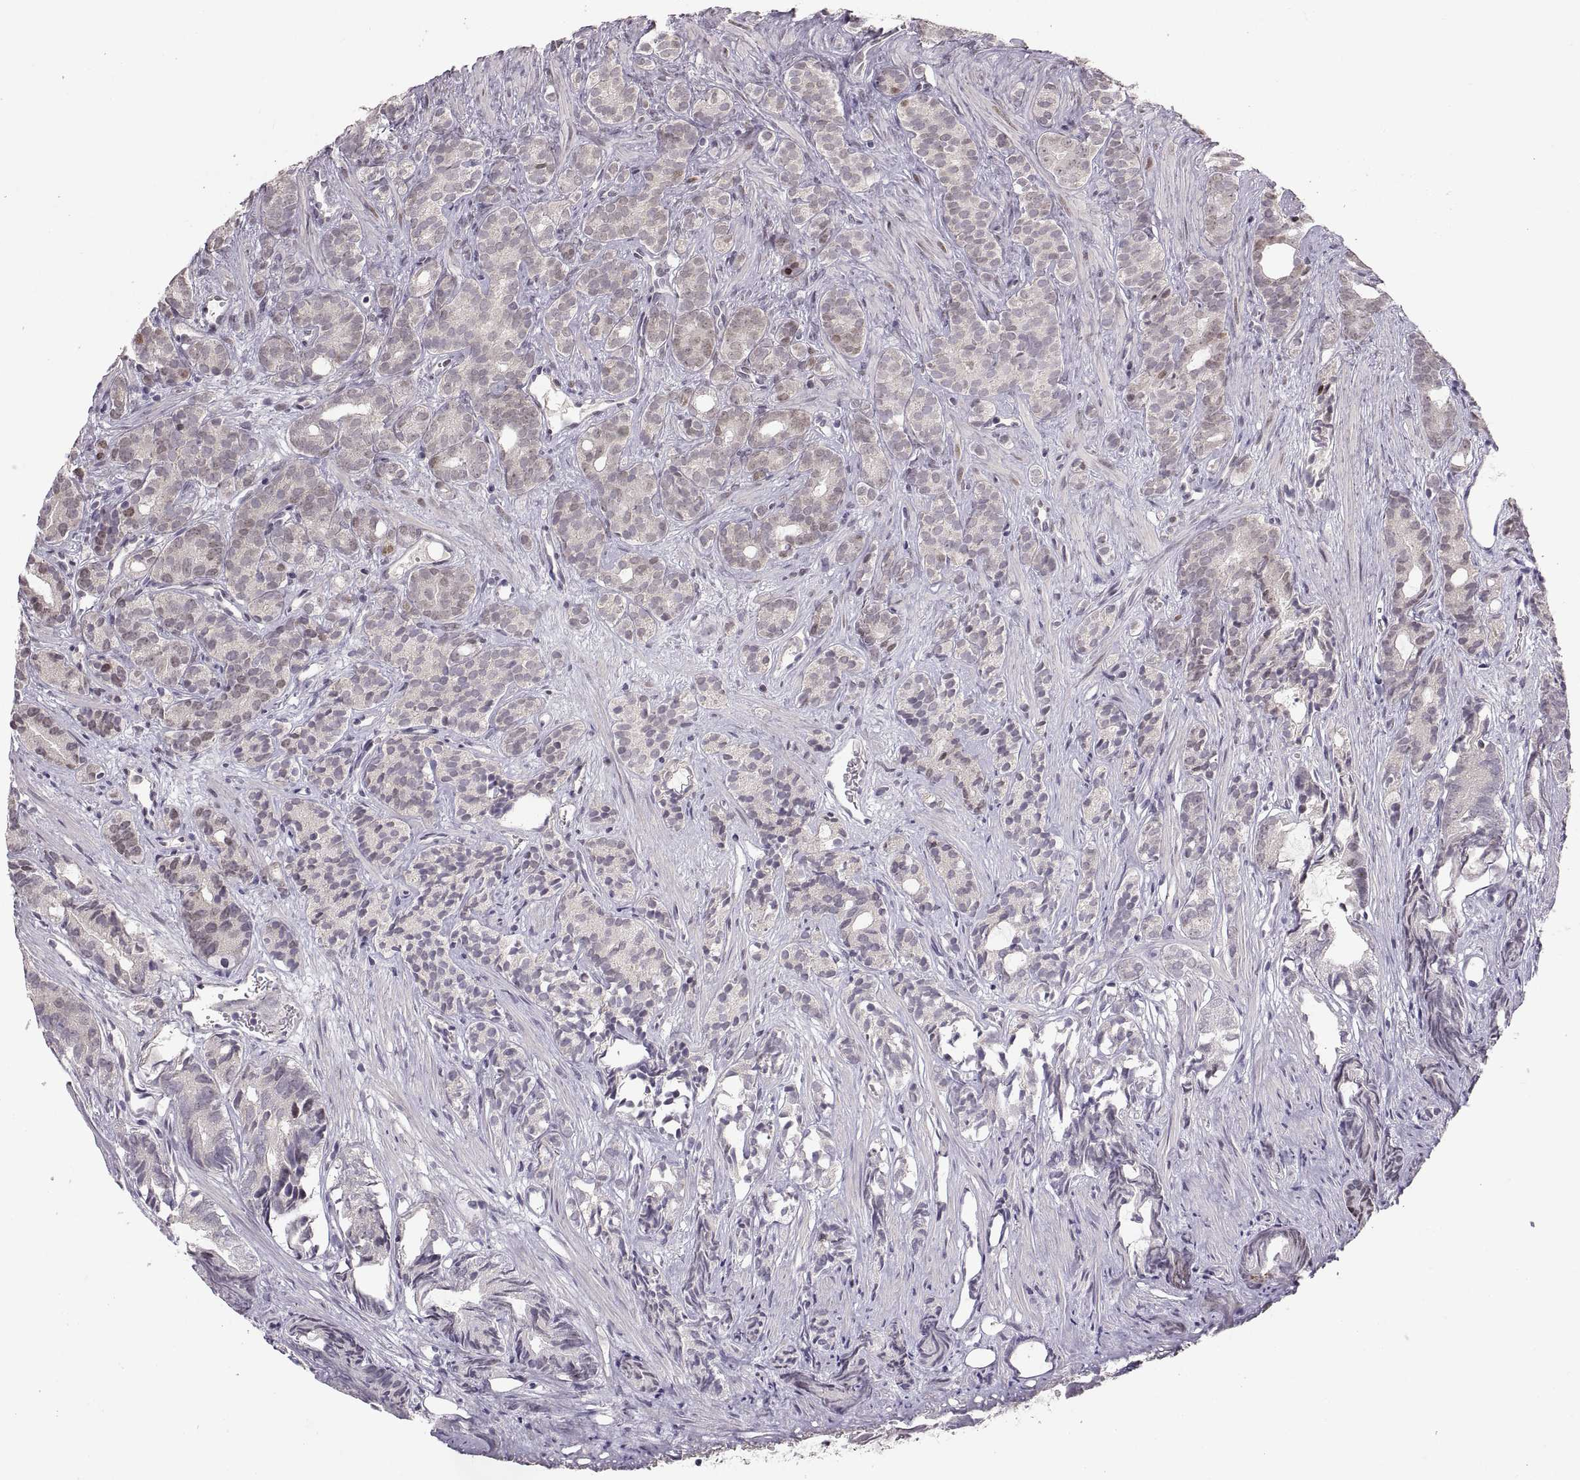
{"staining": {"intensity": "negative", "quantity": "none", "location": "none"}, "tissue": "prostate cancer", "cell_type": "Tumor cells", "image_type": "cancer", "snomed": [{"axis": "morphology", "description": "Adenocarcinoma, High grade"}, {"axis": "topography", "description": "Prostate"}], "caption": "High-grade adenocarcinoma (prostate) stained for a protein using IHC displays no positivity tumor cells.", "gene": "SNAI1", "patient": {"sex": "male", "age": 84}}